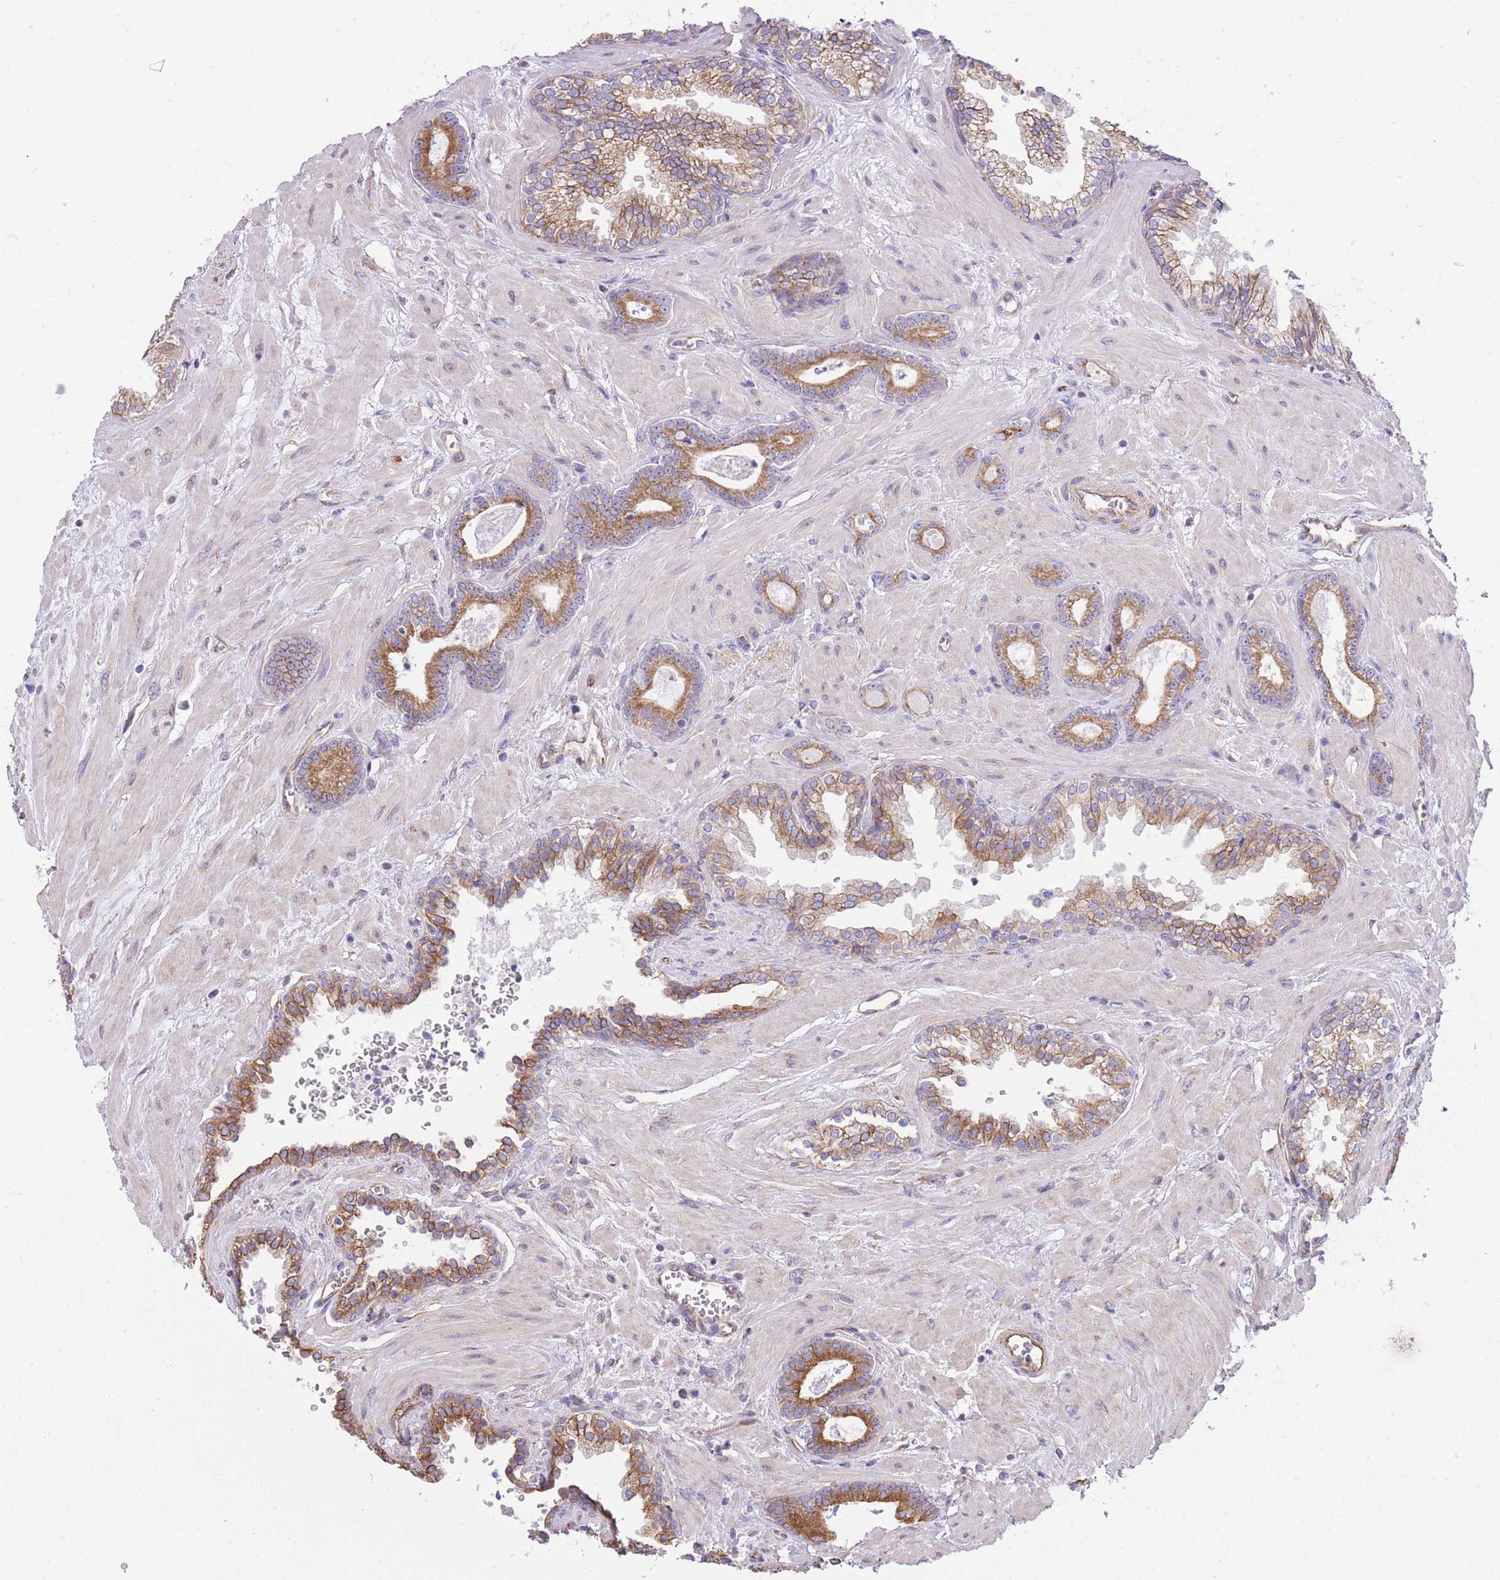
{"staining": {"intensity": "moderate", "quantity": ">75%", "location": "cytoplasmic/membranous"}, "tissue": "prostate cancer", "cell_type": "Tumor cells", "image_type": "cancer", "snomed": [{"axis": "morphology", "description": "Adenocarcinoma, Low grade"}, {"axis": "topography", "description": "Prostate"}], "caption": "Brown immunohistochemical staining in human prostate cancer (adenocarcinoma (low-grade)) reveals moderate cytoplasmic/membranous positivity in about >75% of tumor cells.", "gene": "RHOU", "patient": {"sex": "male", "age": 60}}